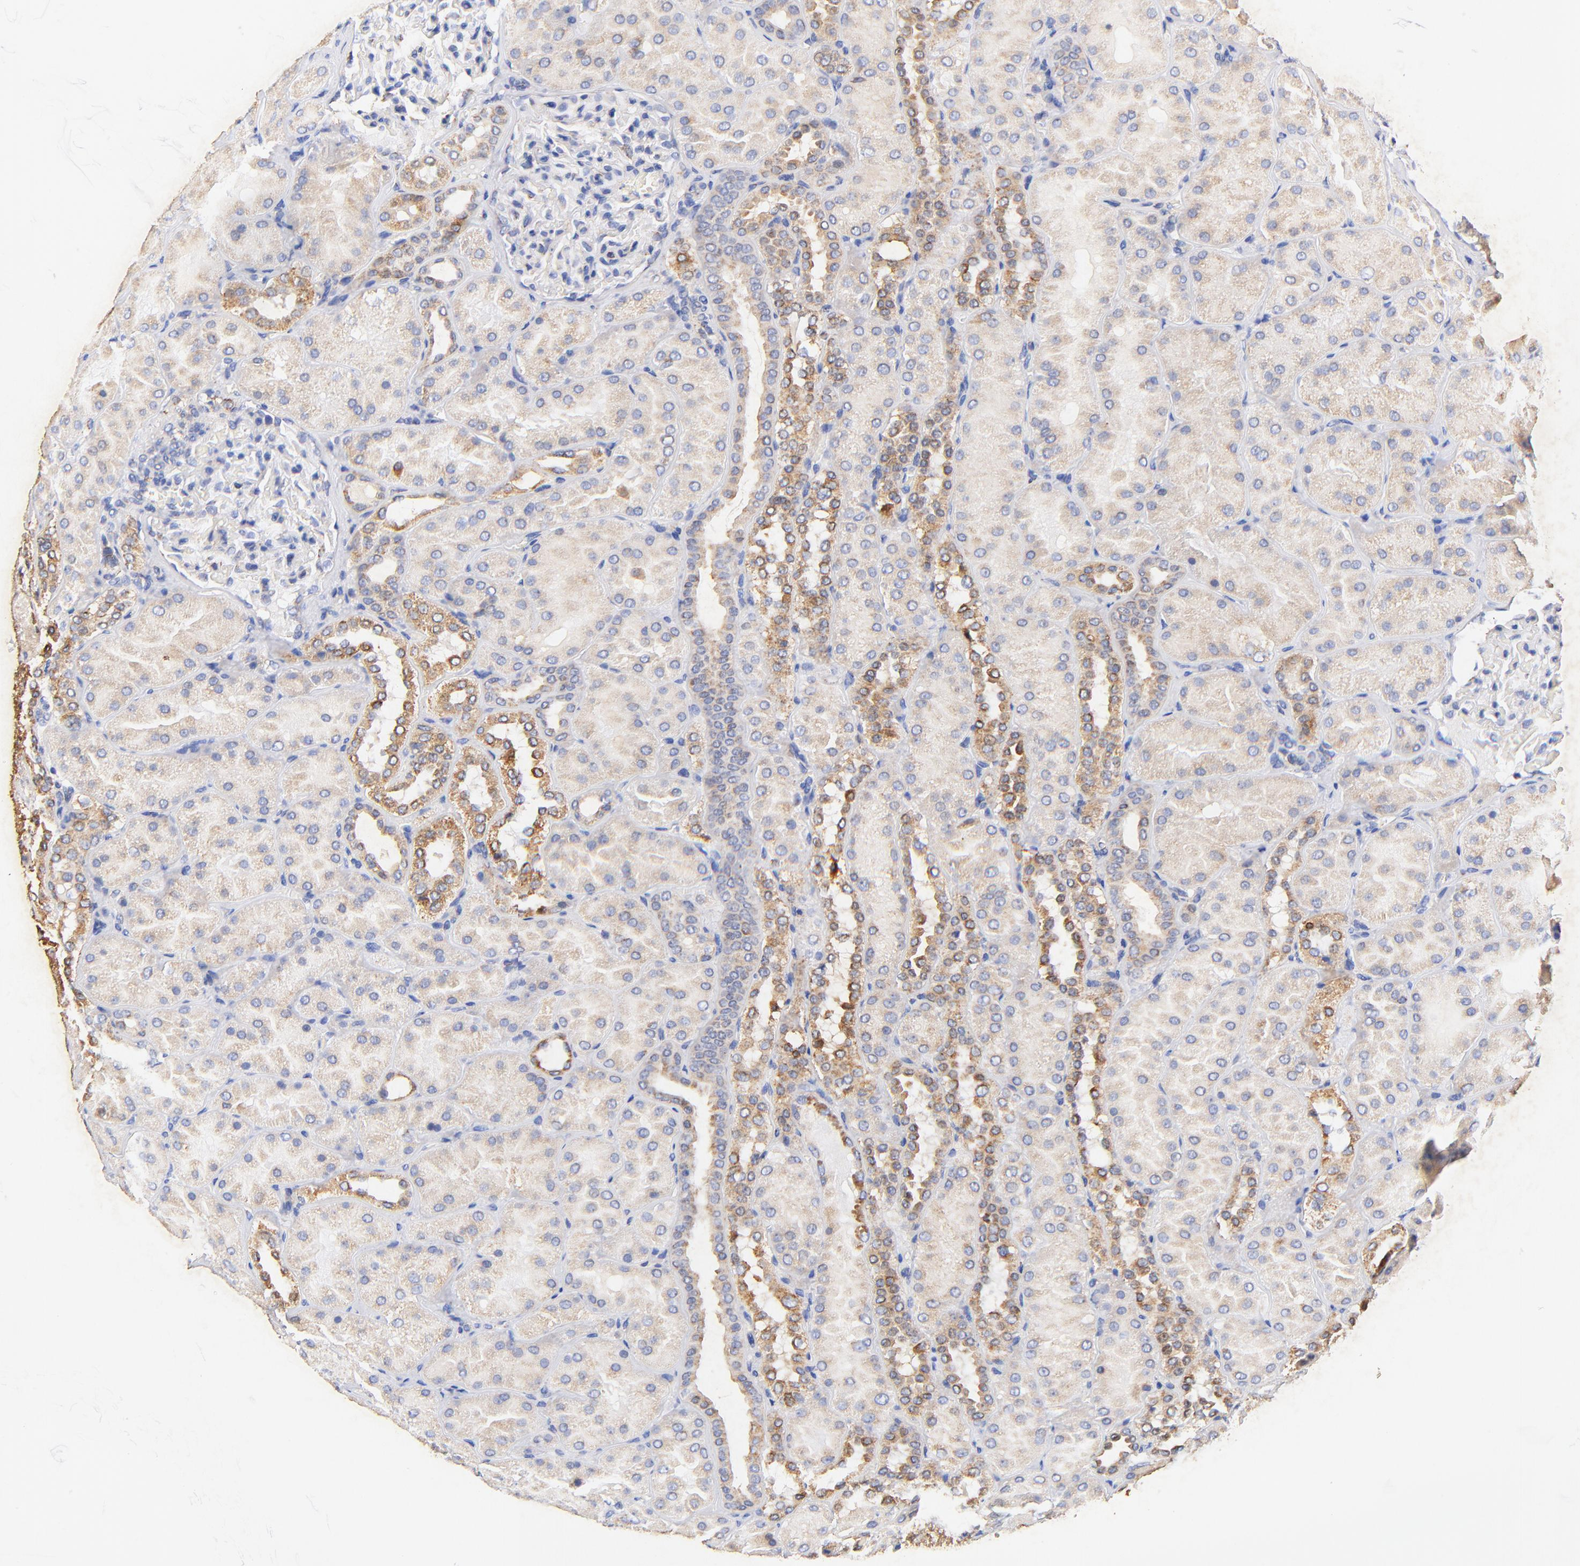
{"staining": {"intensity": "negative", "quantity": "none", "location": "none"}, "tissue": "kidney", "cell_type": "Cells in glomeruli", "image_type": "normal", "snomed": [{"axis": "morphology", "description": "Normal tissue, NOS"}, {"axis": "topography", "description": "Kidney"}], "caption": "Immunohistochemical staining of normal kidney displays no significant positivity in cells in glomeruli.", "gene": "ATP5F1D", "patient": {"sex": "male", "age": 28}}